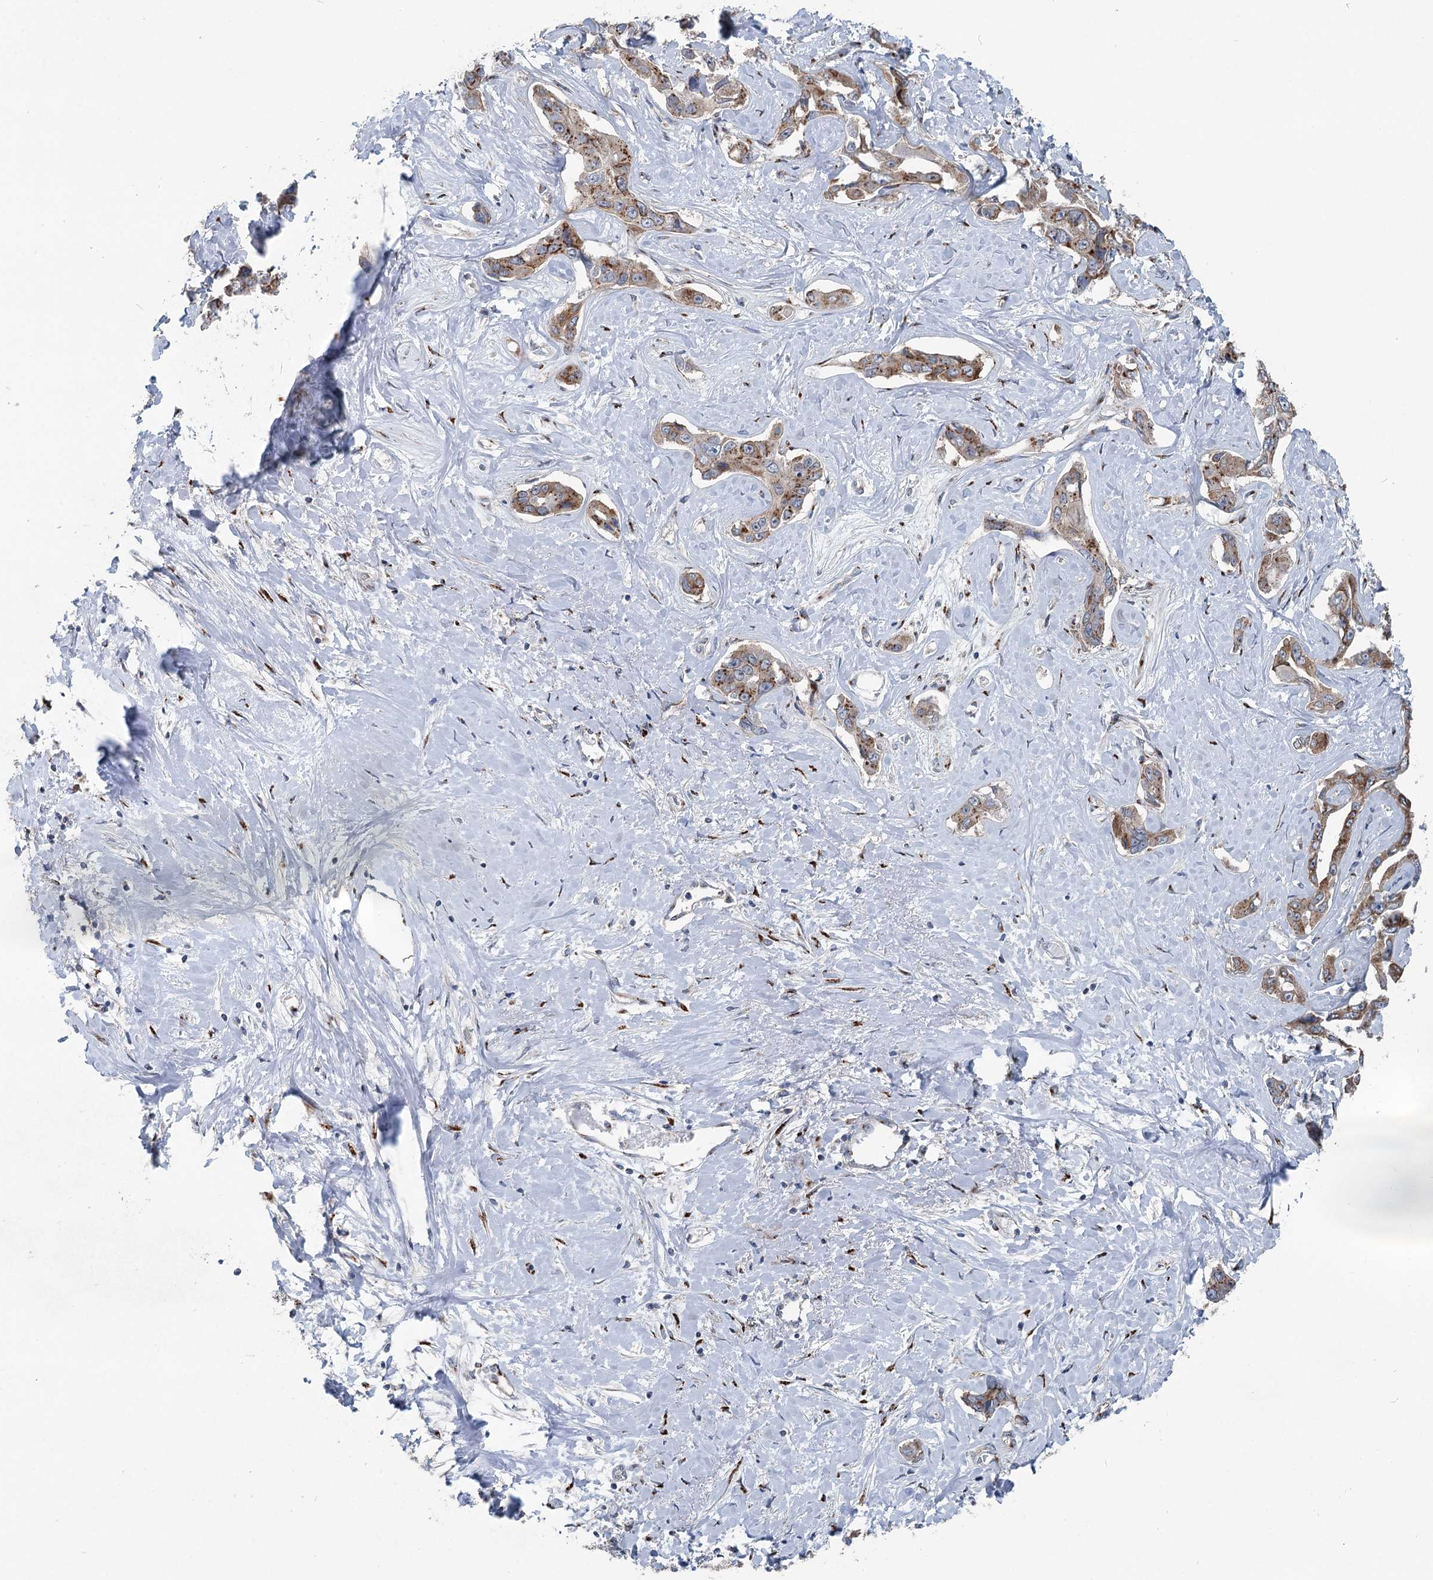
{"staining": {"intensity": "moderate", "quantity": ">75%", "location": "cytoplasmic/membranous"}, "tissue": "liver cancer", "cell_type": "Tumor cells", "image_type": "cancer", "snomed": [{"axis": "morphology", "description": "Cholangiocarcinoma"}, {"axis": "topography", "description": "Liver"}], "caption": "A medium amount of moderate cytoplasmic/membranous expression is appreciated in approximately >75% of tumor cells in cholangiocarcinoma (liver) tissue.", "gene": "ITIH5", "patient": {"sex": "male", "age": 59}}